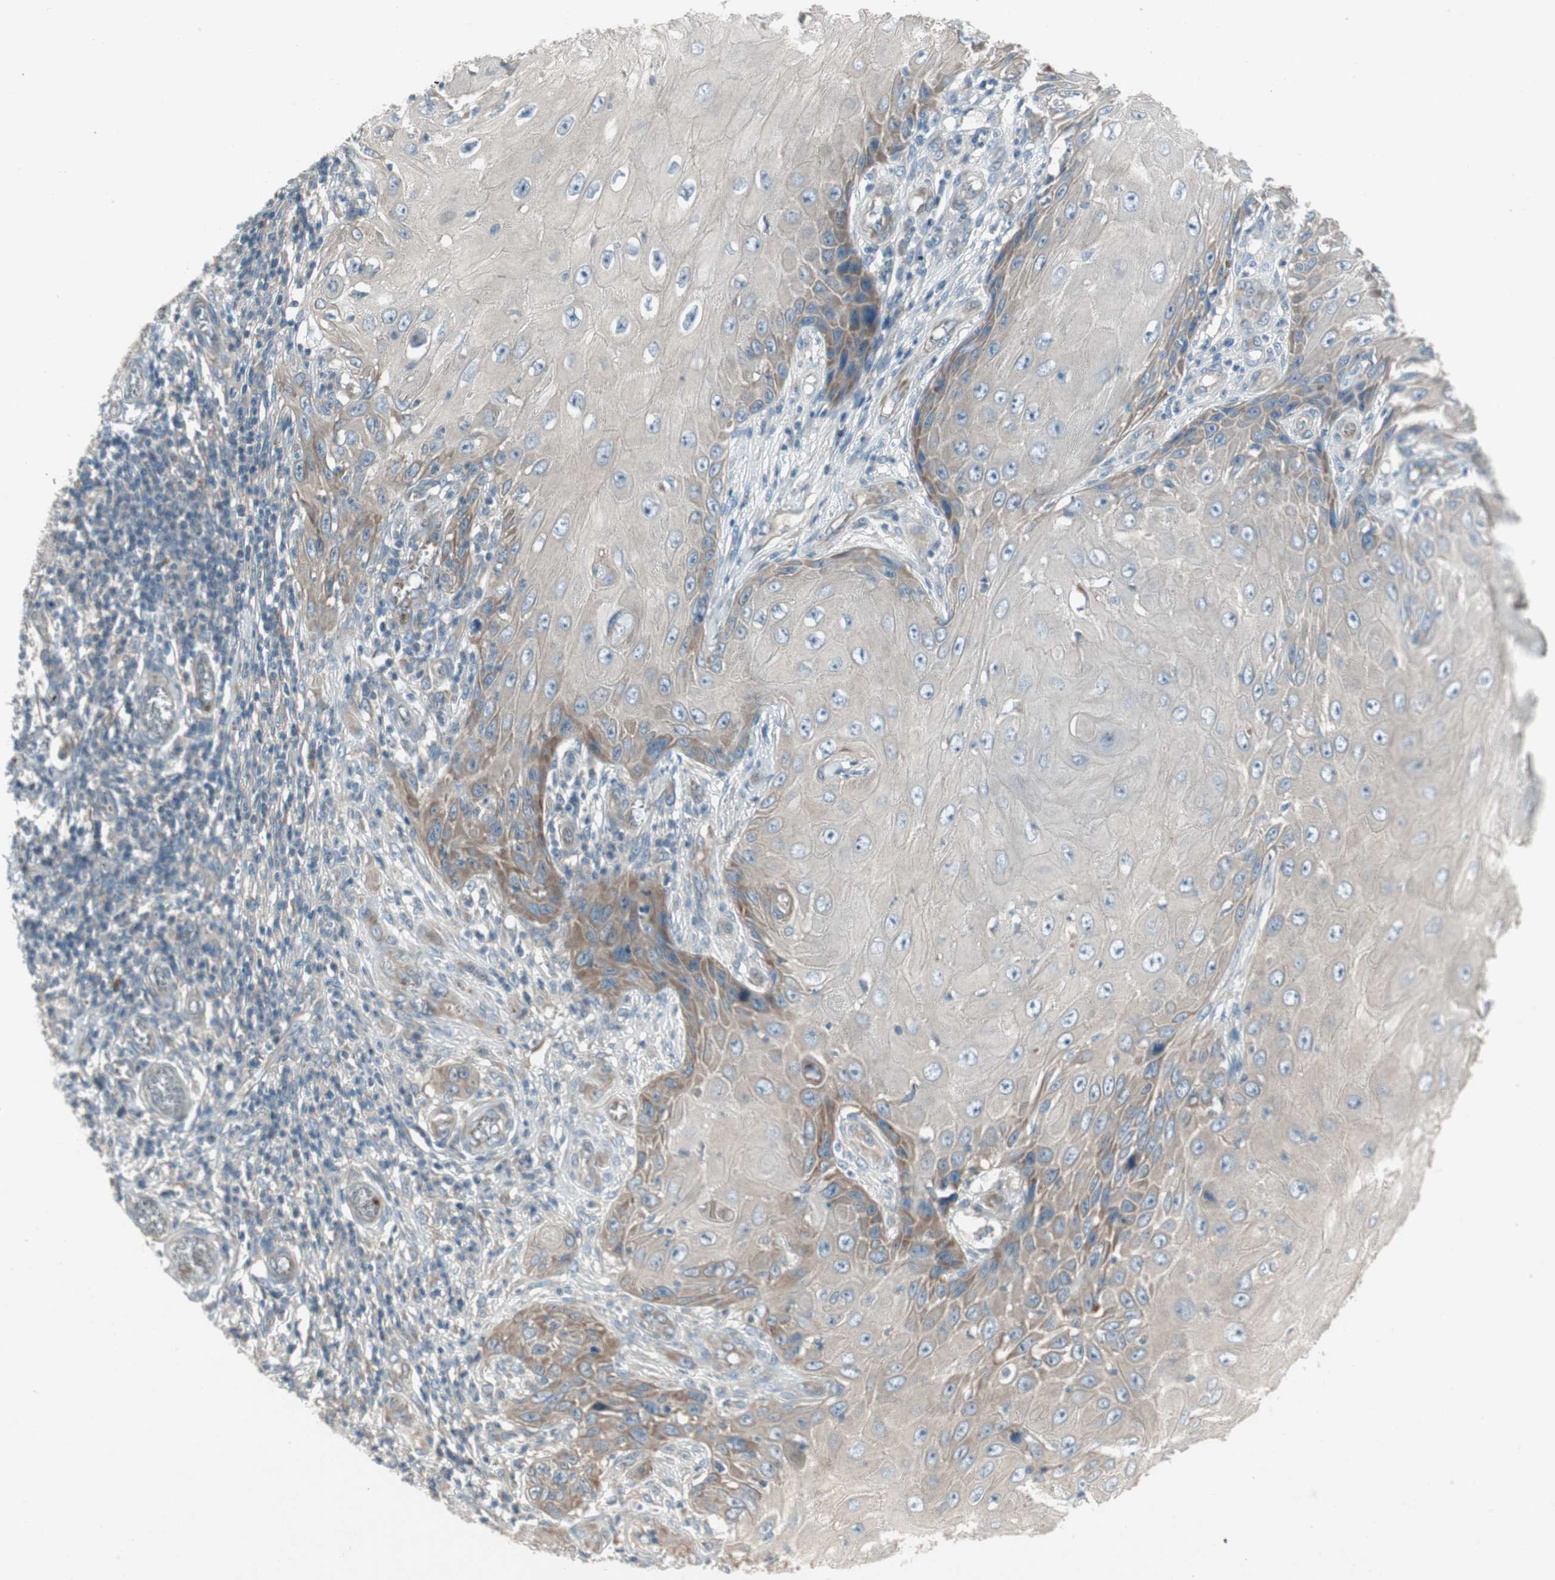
{"staining": {"intensity": "moderate", "quantity": "<25%", "location": "cytoplasmic/membranous"}, "tissue": "skin cancer", "cell_type": "Tumor cells", "image_type": "cancer", "snomed": [{"axis": "morphology", "description": "Squamous cell carcinoma, NOS"}, {"axis": "topography", "description": "Skin"}], "caption": "Brown immunohistochemical staining in human skin squamous cell carcinoma displays moderate cytoplasmic/membranous positivity in about <25% of tumor cells.", "gene": "PANK2", "patient": {"sex": "female", "age": 73}}